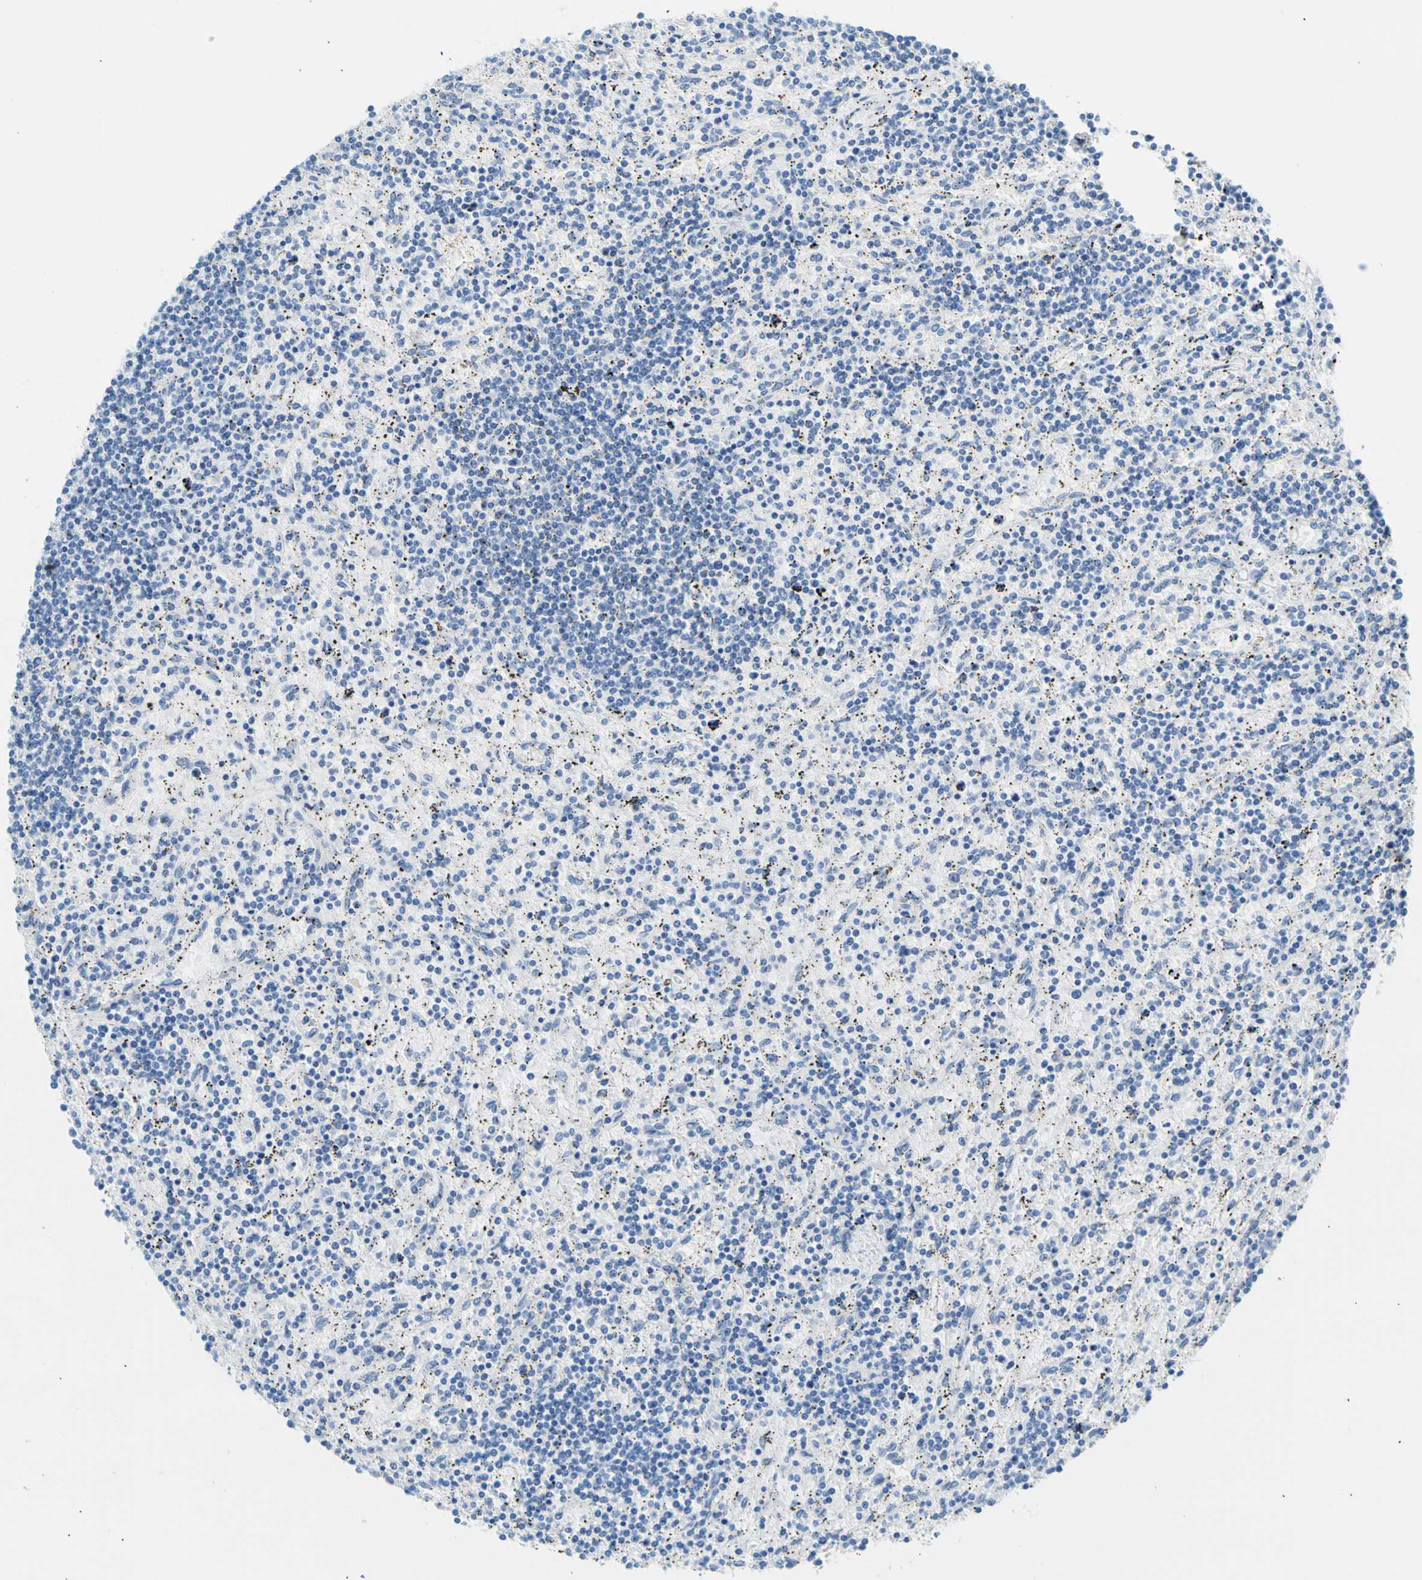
{"staining": {"intensity": "negative", "quantity": "none", "location": "none"}, "tissue": "lymphoma", "cell_type": "Tumor cells", "image_type": "cancer", "snomed": [{"axis": "morphology", "description": "Malignant lymphoma, non-Hodgkin's type, Low grade"}, {"axis": "topography", "description": "Spleen"}], "caption": "An image of human lymphoma is negative for staining in tumor cells. Nuclei are stained in blue.", "gene": "CEL", "patient": {"sex": "male", "age": 76}}